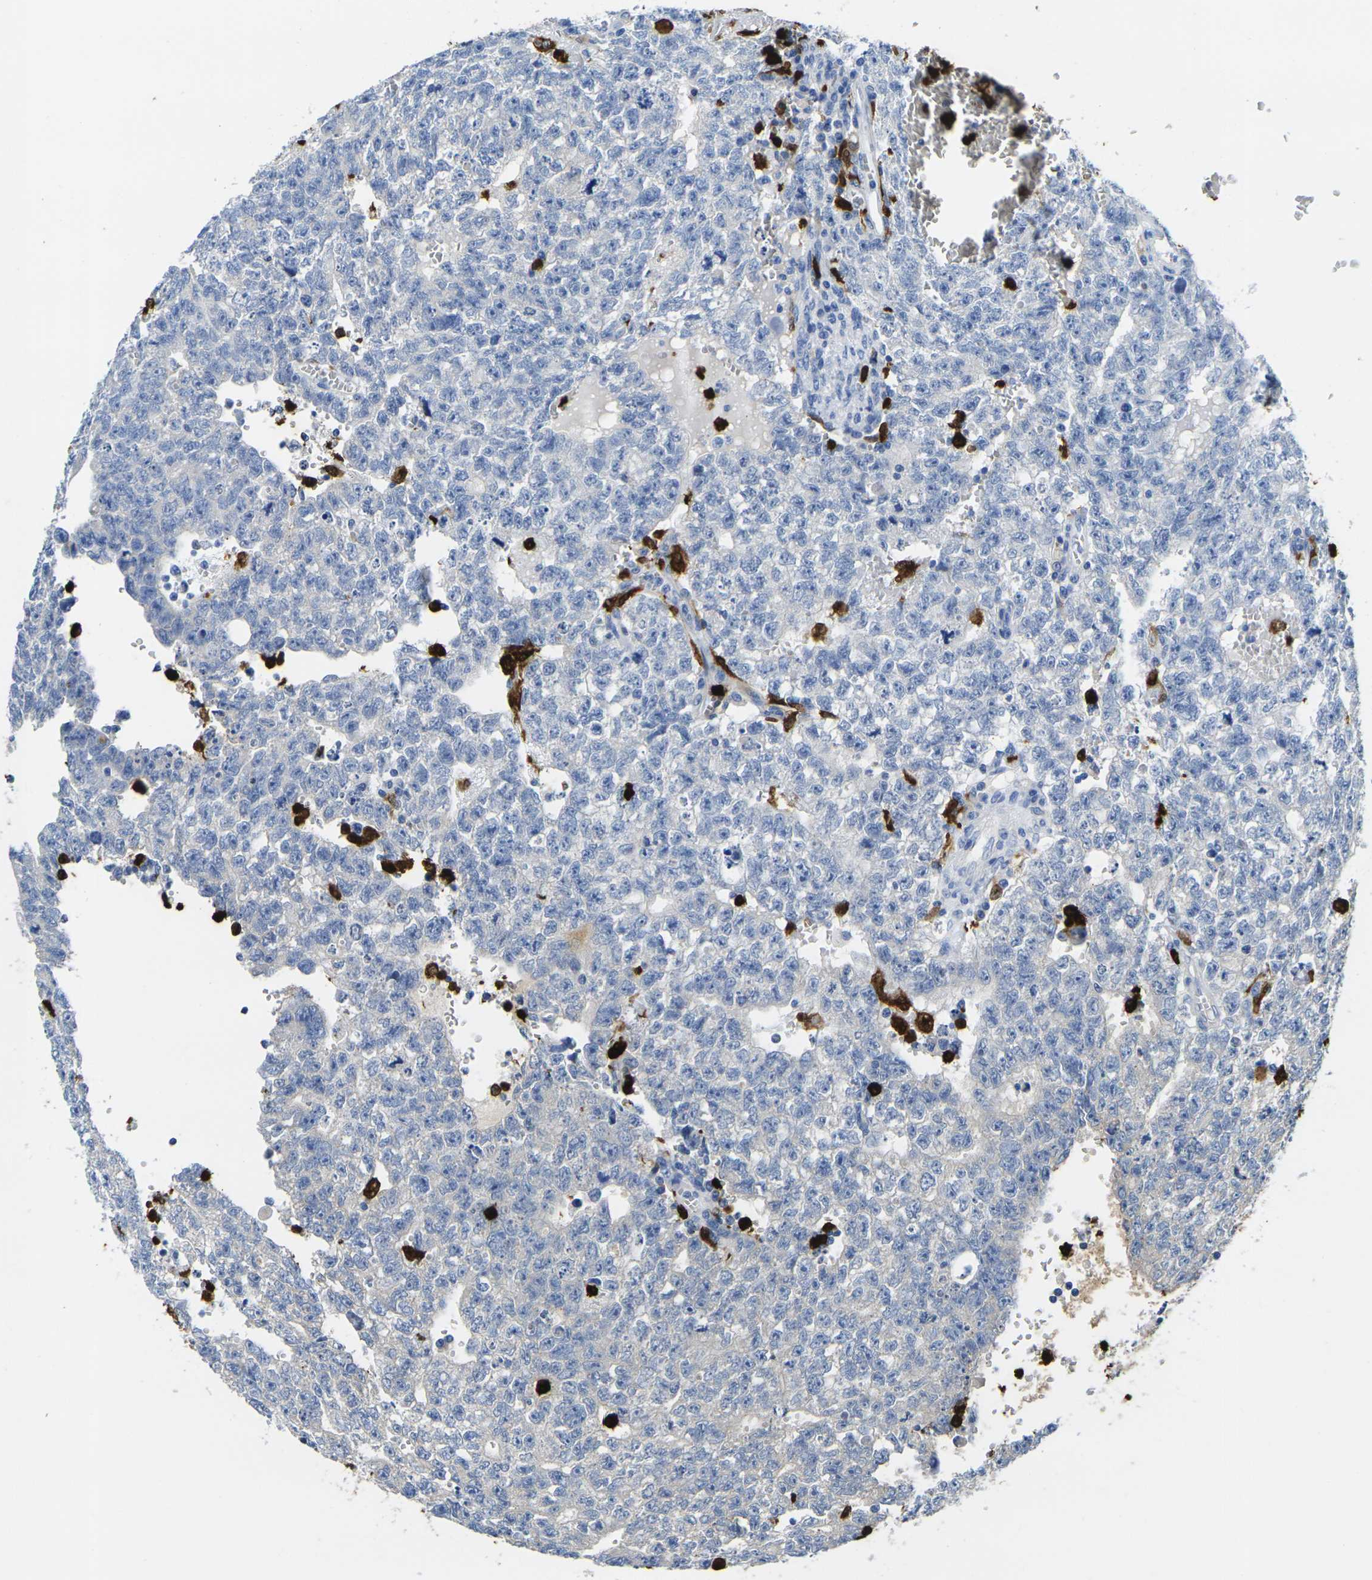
{"staining": {"intensity": "negative", "quantity": "none", "location": "none"}, "tissue": "testis cancer", "cell_type": "Tumor cells", "image_type": "cancer", "snomed": [{"axis": "morphology", "description": "Seminoma, NOS"}, {"axis": "morphology", "description": "Carcinoma, Embryonal, NOS"}, {"axis": "topography", "description": "Testis"}], "caption": "Immunohistochemistry micrograph of human testis cancer (embryonal carcinoma) stained for a protein (brown), which reveals no positivity in tumor cells.", "gene": "S100A9", "patient": {"sex": "male", "age": 38}}